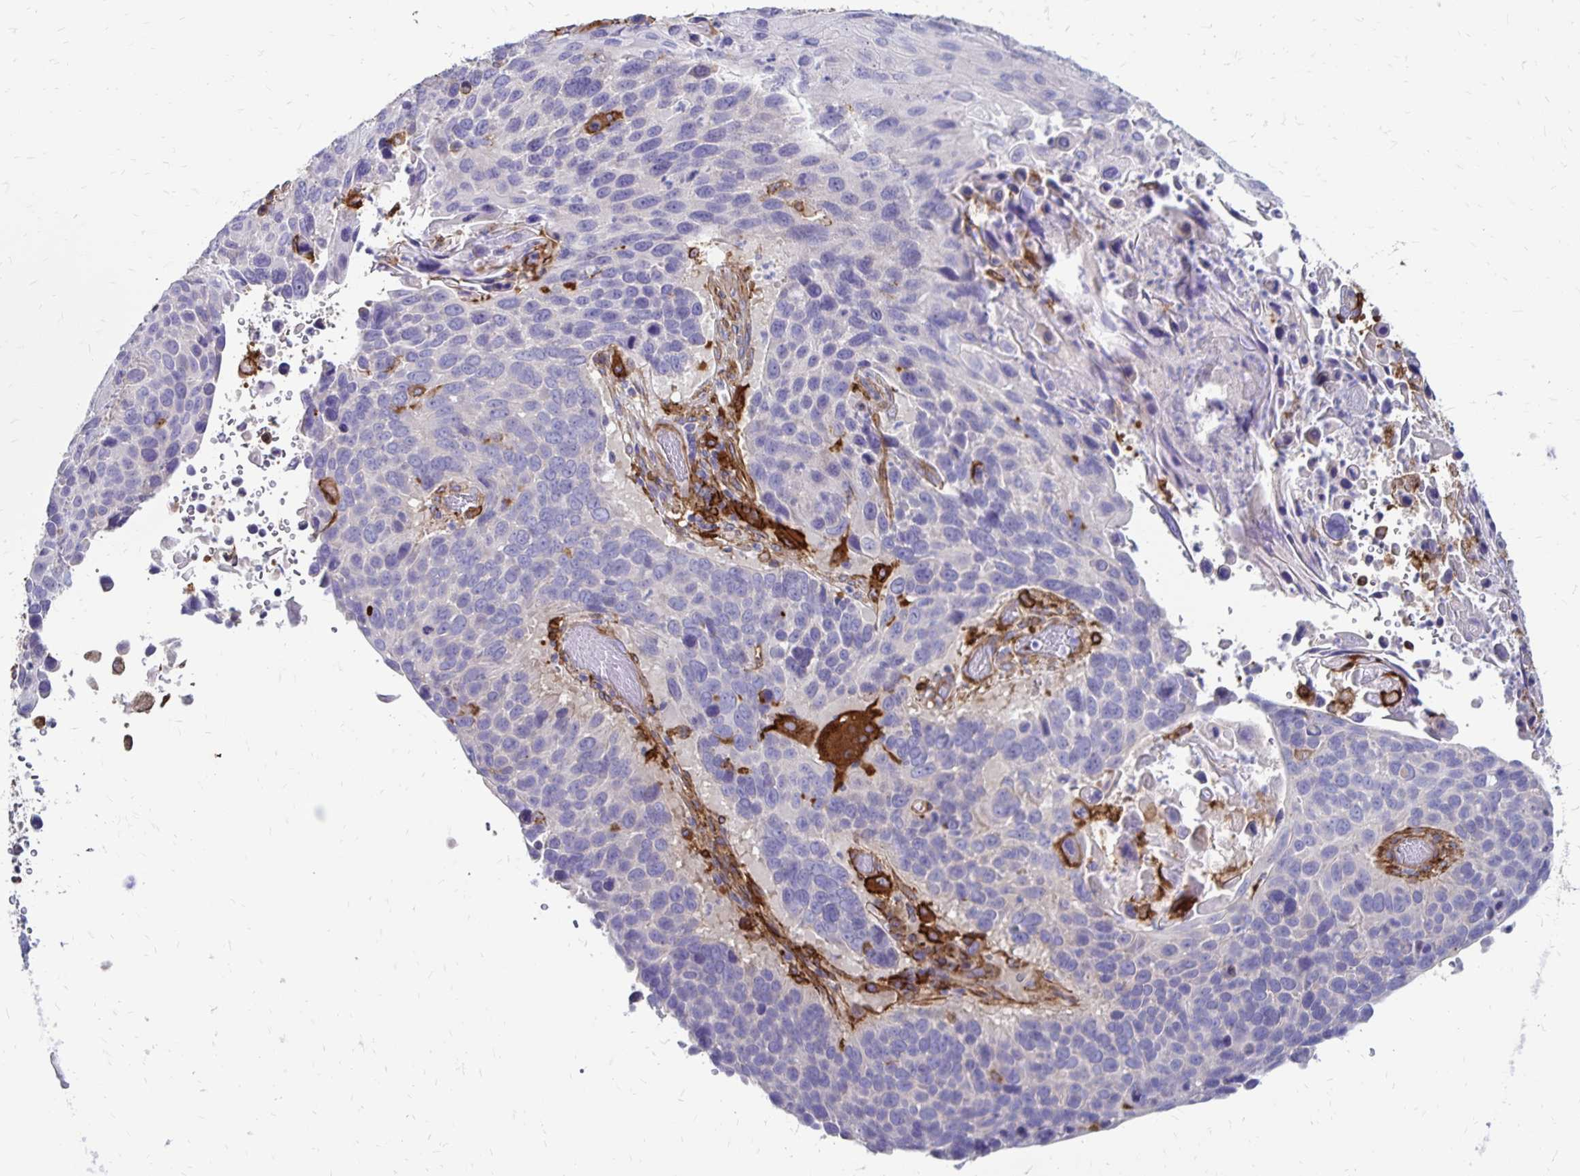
{"staining": {"intensity": "negative", "quantity": "none", "location": "none"}, "tissue": "lung cancer", "cell_type": "Tumor cells", "image_type": "cancer", "snomed": [{"axis": "morphology", "description": "Squamous cell carcinoma, NOS"}, {"axis": "topography", "description": "Lung"}], "caption": "High magnification brightfield microscopy of lung squamous cell carcinoma stained with DAB (brown) and counterstained with hematoxylin (blue): tumor cells show no significant expression. (Immunohistochemistry (ihc), brightfield microscopy, high magnification).", "gene": "TNS3", "patient": {"sex": "male", "age": 68}}